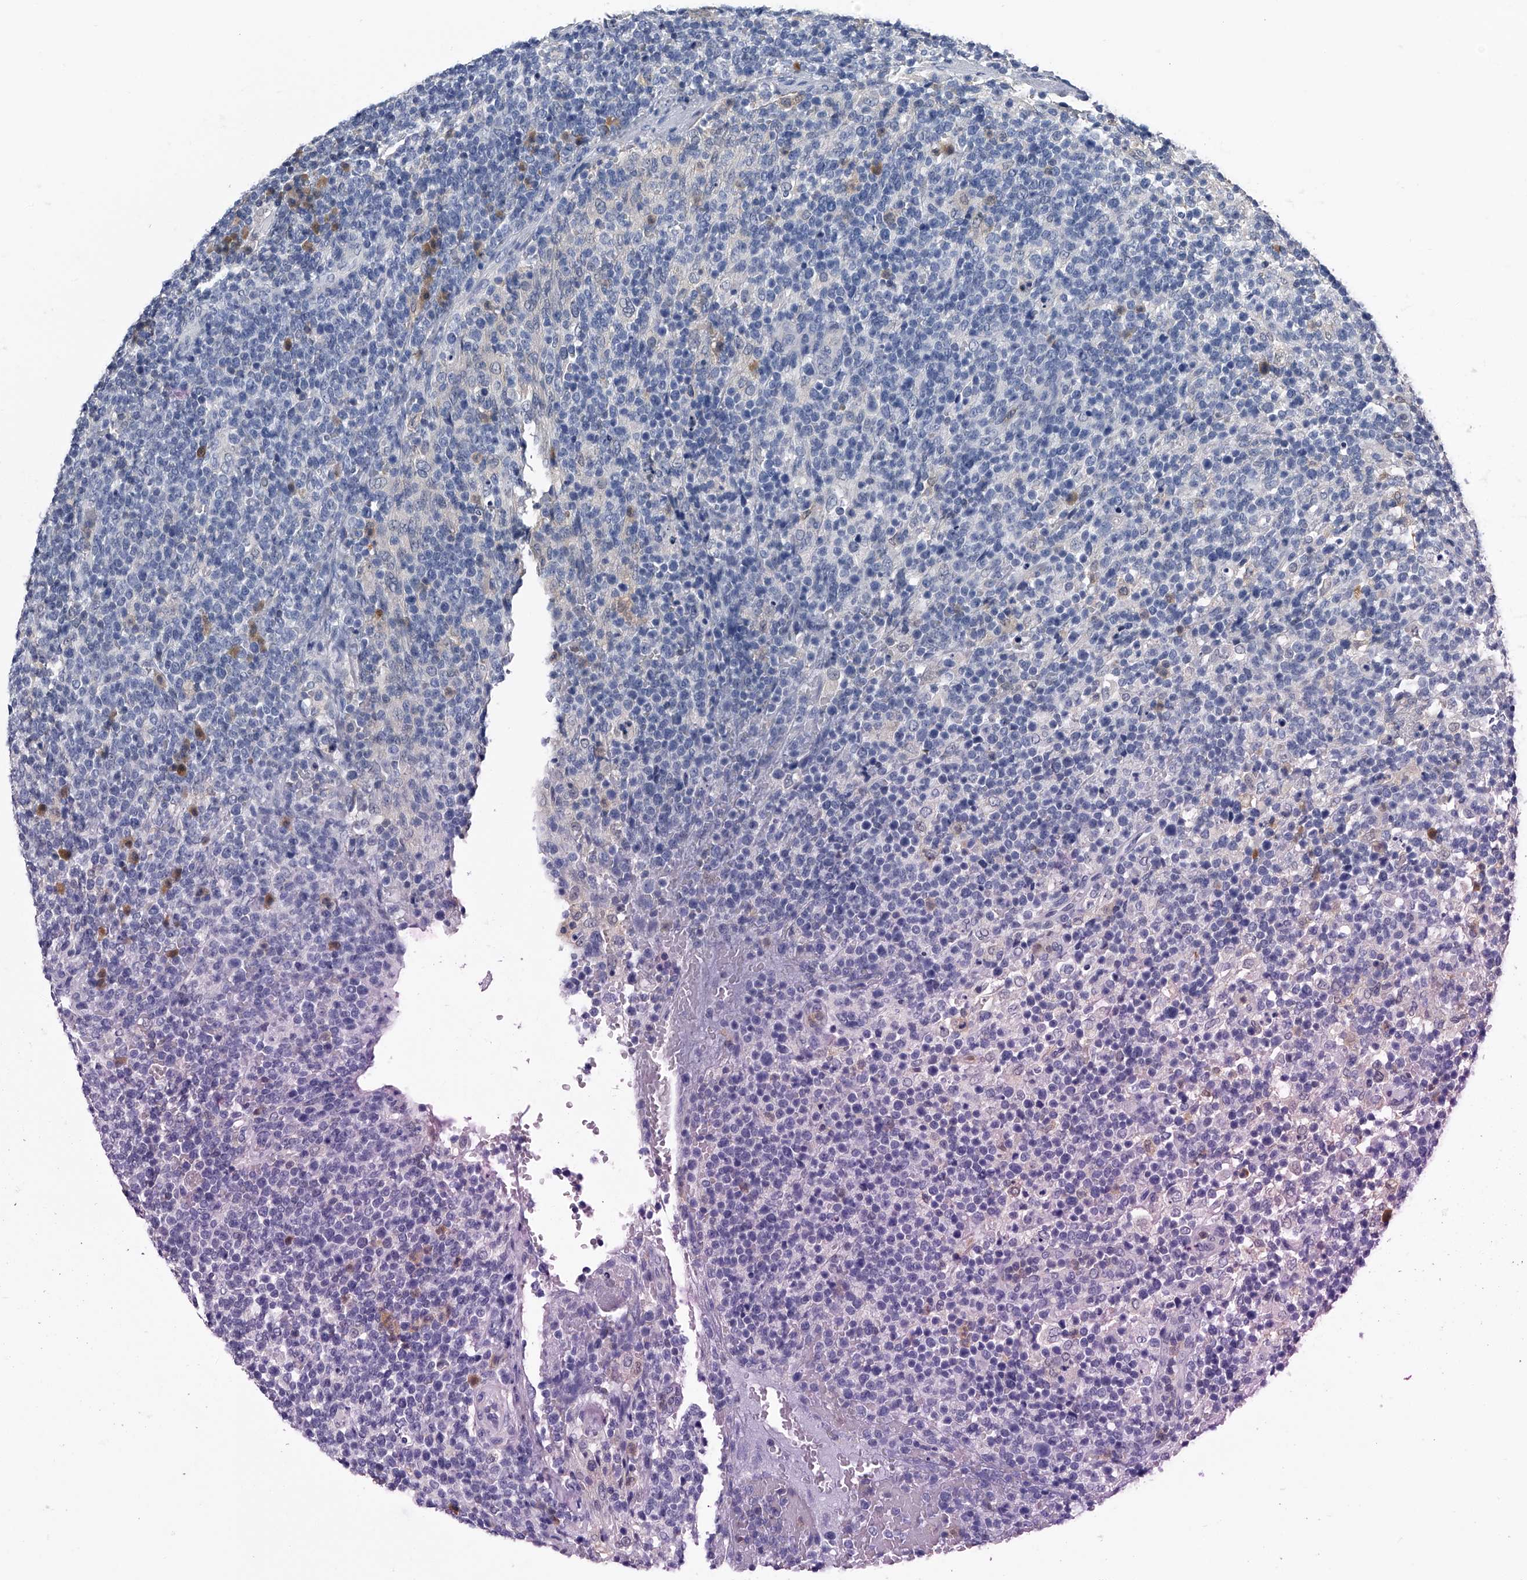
{"staining": {"intensity": "negative", "quantity": "none", "location": "none"}, "tissue": "lymphoma", "cell_type": "Tumor cells", "image_type": "cancer", "snomed": [{"axis": "morphology", "description": "Malignant lymphoma, non-Hodgkin's type, High grade"}, {"axis": "topography", "description": "Lymph node"}], "caption": "Image shows no protein positivity in tumor cells of malignant lymphoma, non-Hodgkin's type (high-grade) tissue.", "gene": "PDXK", "patient": {"sex": "male", "age": 61}}